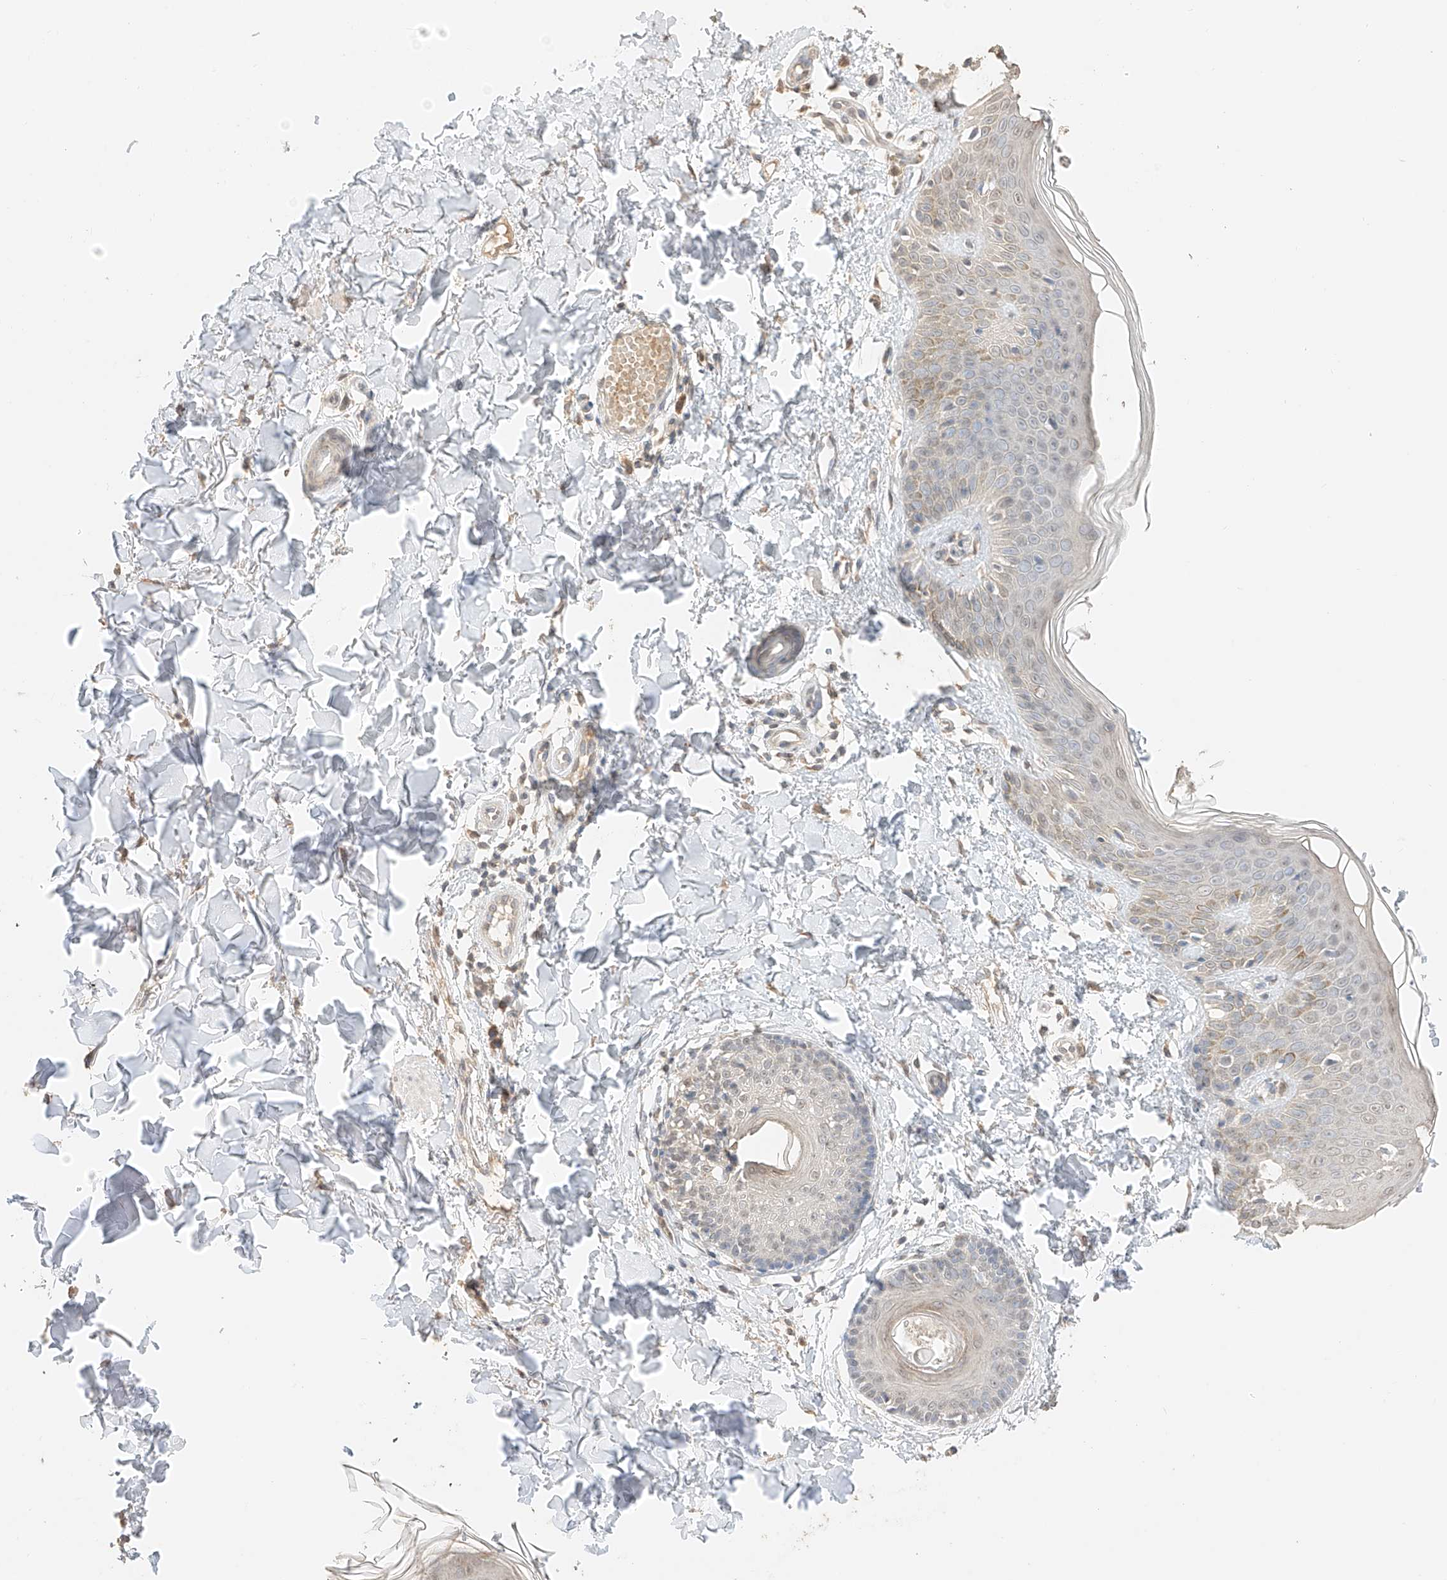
{"staining": {"intensity": "weak", "quantity": ">75%", "location": "cytoplasmic/membranous"}, "tissue": "skin", "cell_type": "Fibroblasts", "image_type": "normal", "snomed": [{"axis": "morphology", "description": "Normal tissue, NOS"}, {"axis": "topography", "description": "Skin"}], "caption": "Immunohistochemical staining of unremarkable human skin demonstrates low levels of weak cytoplasmic/membranous positivity in approximately >75% of fibroblasts.", "gene": "IL22RA2", "patient": {"sex": "male", "age": 37}}